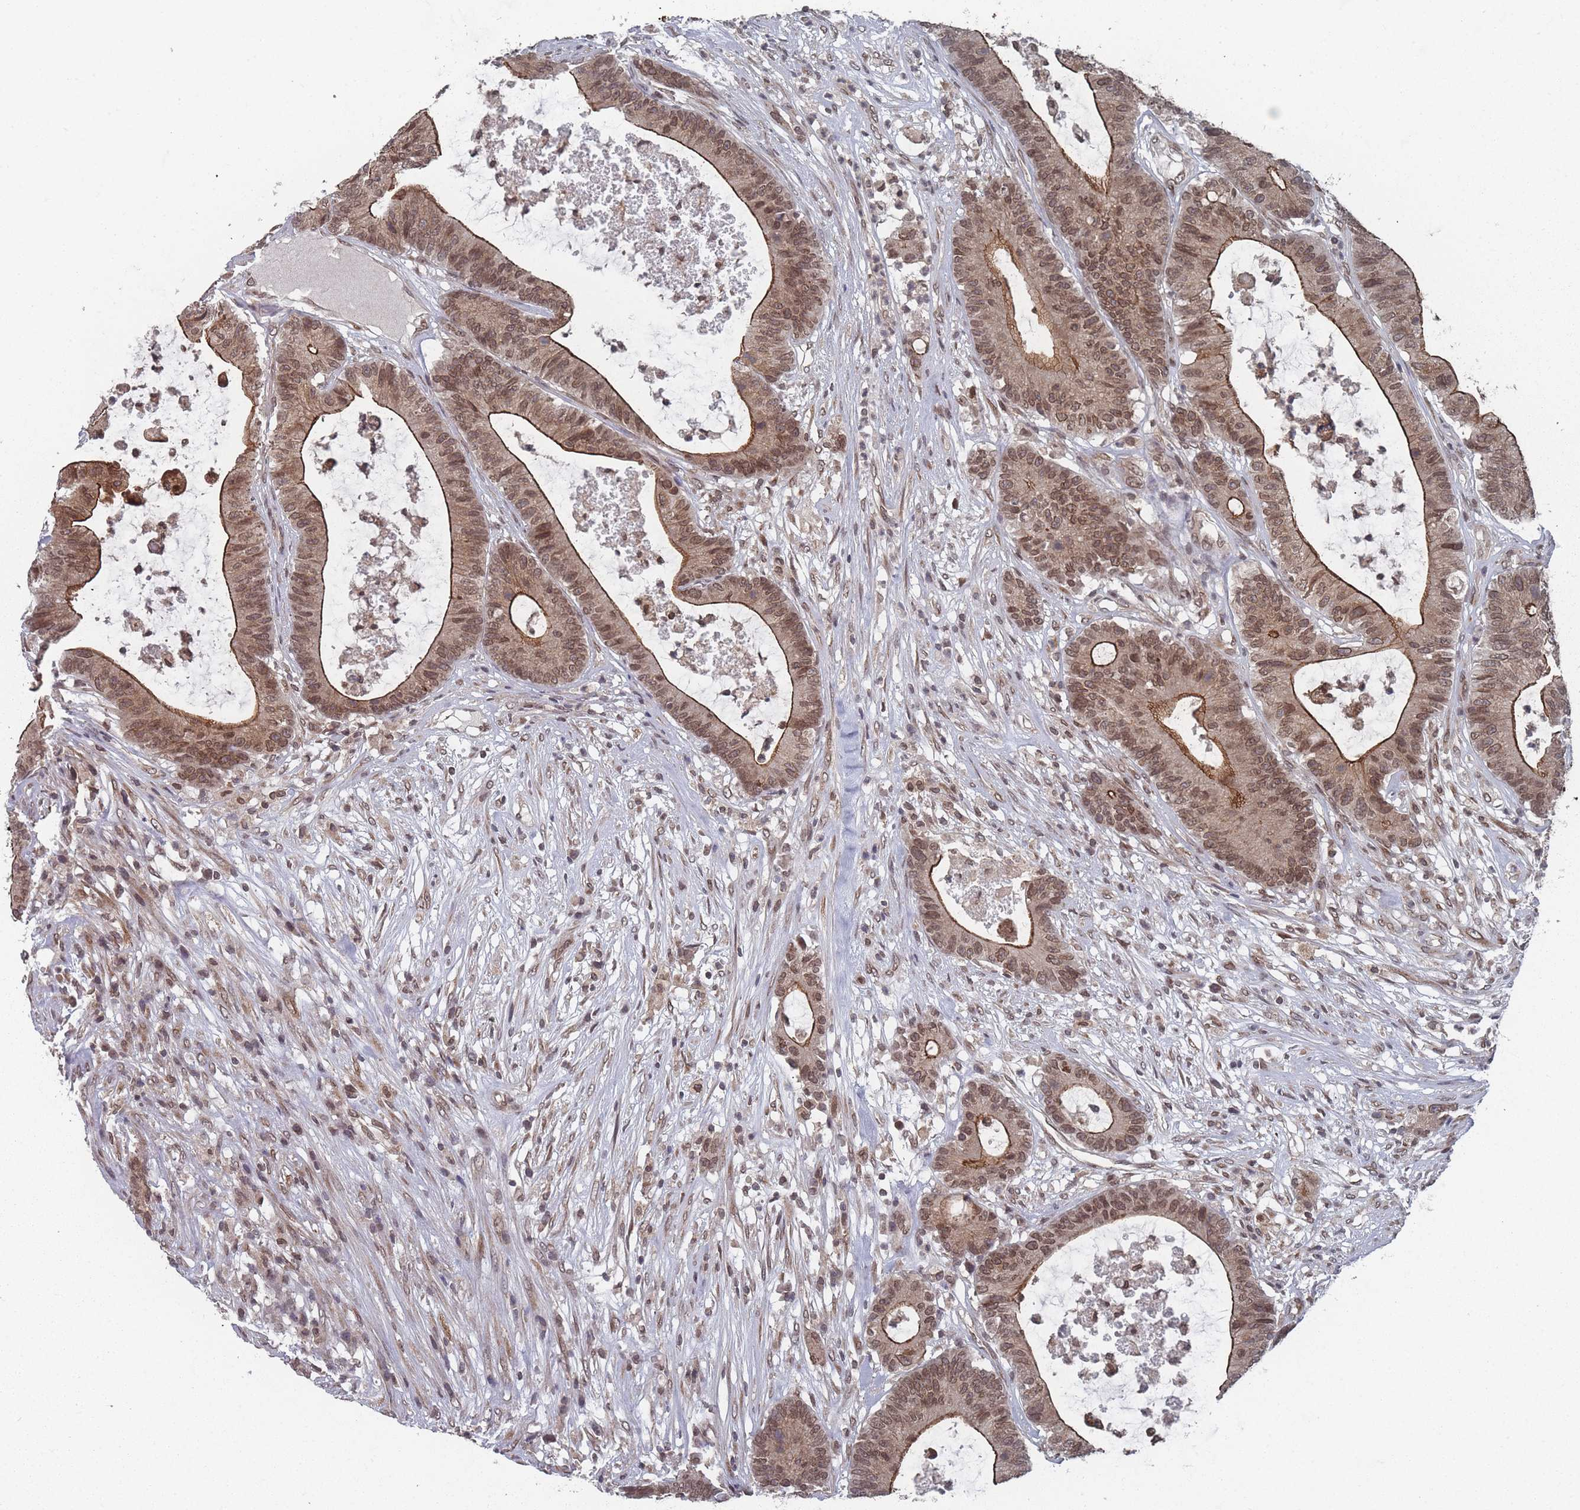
{"staining": {"intensity": "moderate", "quantity": ">75%", "location": "cytoplasmic/membranous,nuclear"}, "tissue": "colorectal cancer", "cell_type": "Tumor cells", "image_type": "cancer", "snomed": [{"axis": "morphology", "description": "Adenocarcinoma, NOS"}, {"axis": "topography", "description": "Colon"}], "caption": "A histopathology image of human colorectal cancer (adenocarcinoma) stained for a protein exhibits moderate cytoplasmic/membranous and nuclear brown staining in tumor cells. The protein is stained brown, and the nuclei are stained in blue (DAB IHC with brightfield microscopy, high magnification).", "gene": "TBC1D25", "patient": {"sex": "female", "age": 84}}